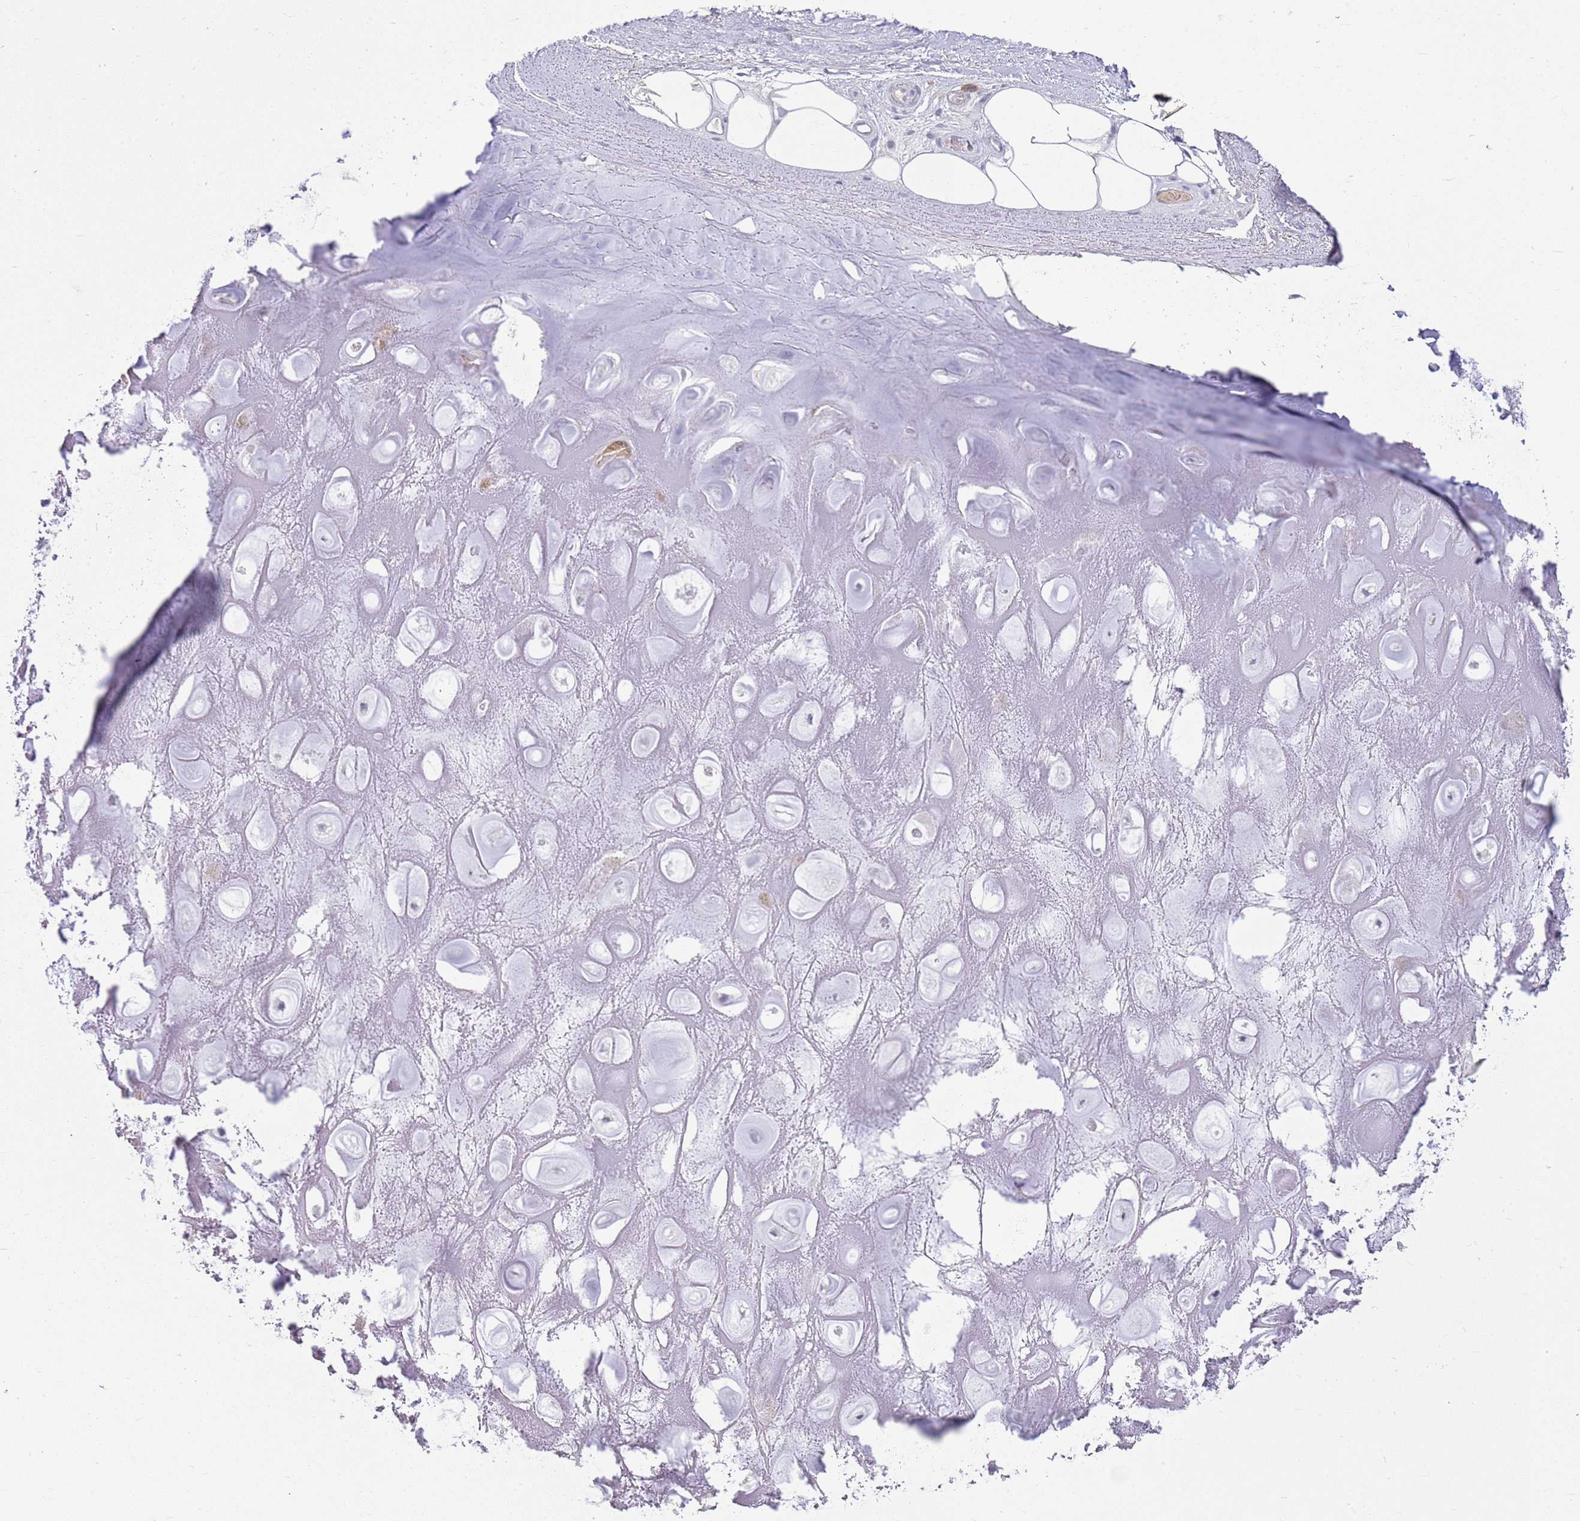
{"staining": {"intensity": "negative", "quantity": "none", "location": "none"}, "tissue": "adipose tissue", "cell_type": "Adipocytes", "image_type": "normal", "snomed": [{"axis": "morphology", "description": "Normal tissue, NOS"}, {"axis": "topography", "description": "Cartilage tissue"}], "caption": "IHC of normal human adipose tissue displays no staining in adipocytes. (IHC, brightfield microscopy, high magnification).", "gene": "FABP2", "patient": {"sex": "male", "age": 81}}